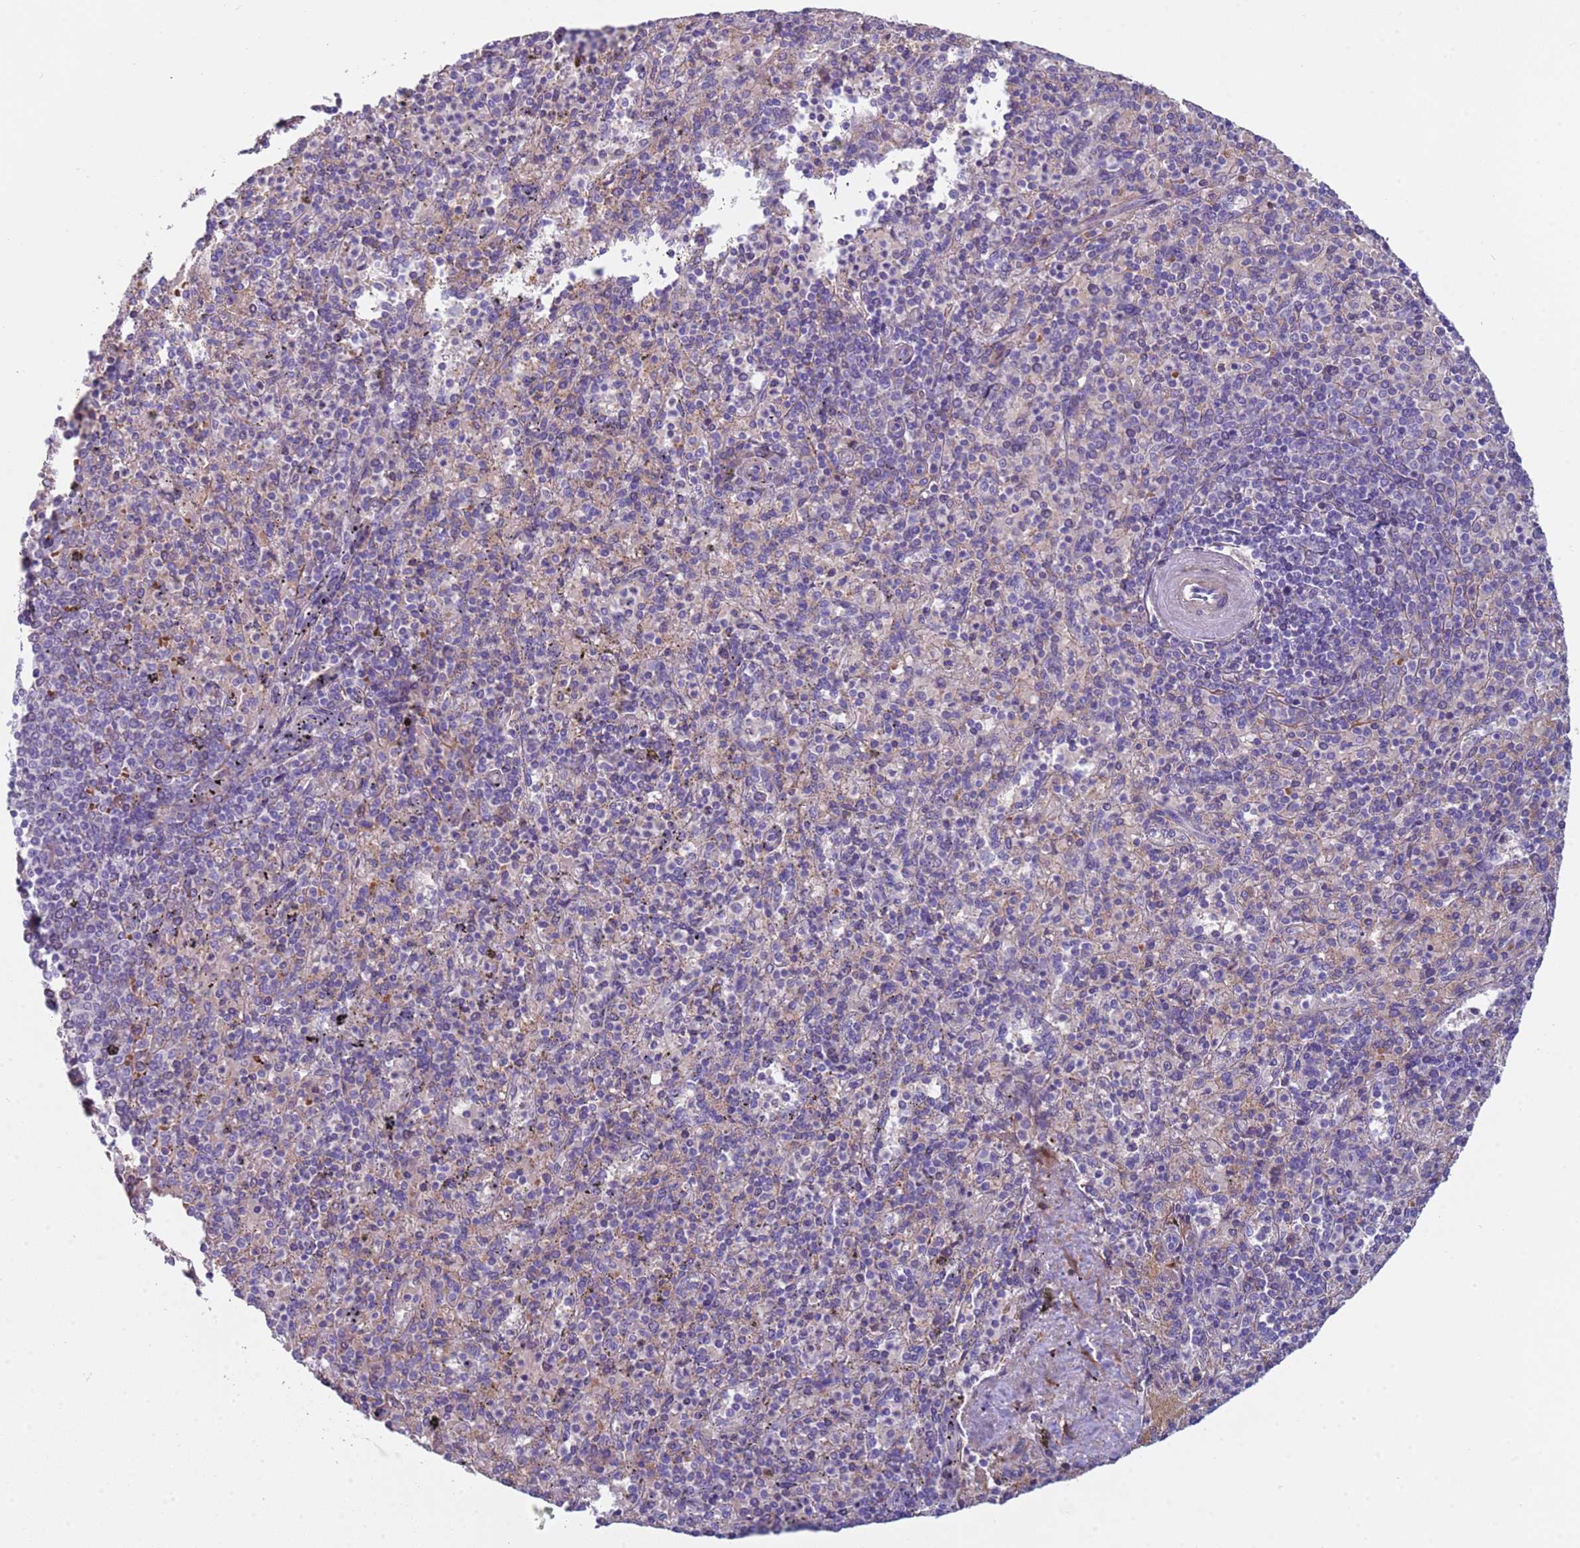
{"staining": {"intensity": "negative", "quantity": "none", "location": "none"}, "tissue": "spleen", "cell_type": "Cells in red pulp", "image_type": "normal", "snomed": [{"axis": "morphology", "description": "Normal tissue, NOS"}, {"axis": "topography", "description": "Spleen"}], "caption": "A high-resolution photomicrograph shows immunohistochemistry staining of unremarkable spleen, which shows no significant staining in cells in red pulp. (DAB immunohistochemistry visualized using brightfield microscopy, high magnification).", "gene": "KBTBD3", "patient": {"sex": "male", "age": 82}}